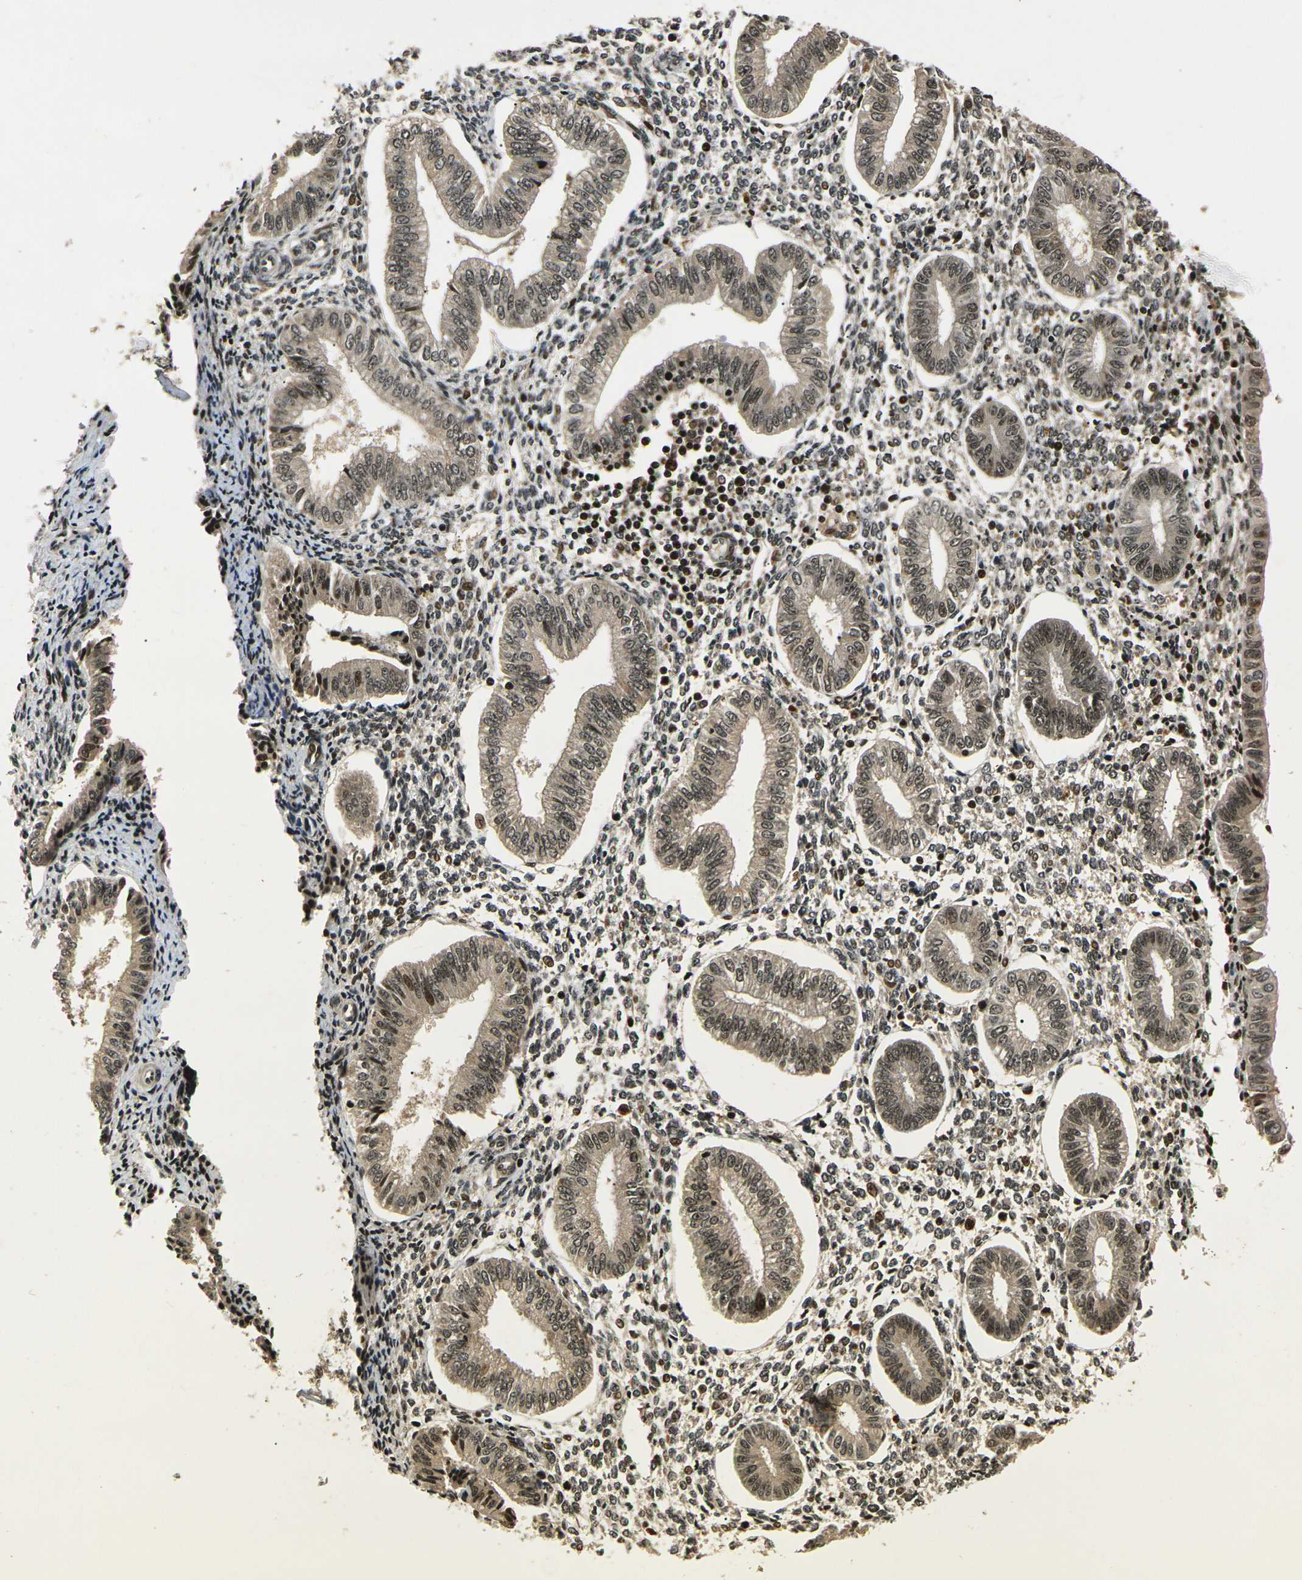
{"staining": {"intensity": "strong", "quantity": ">75%", "location": "nuclear"}, "tissue": "endometrium", "cell_type": "Cells in endometrial stroma", "image_type": "normal", "snomed": [{"axis": "morphology", "description": "Normal tissue, NOS"}, {"axis": "topography", "description": "Endometrium"}], "caption": "IHC photomicrograph of benign endometrium: human endometrium stained using IHC exhibits high levels of strong protein expression localized specifically in the nuclear of cells in endometrial stroma, appearing as a nuclear brown color.", "gene": "ACTL6A", "patient": {"sex": "female", "age": 50}}